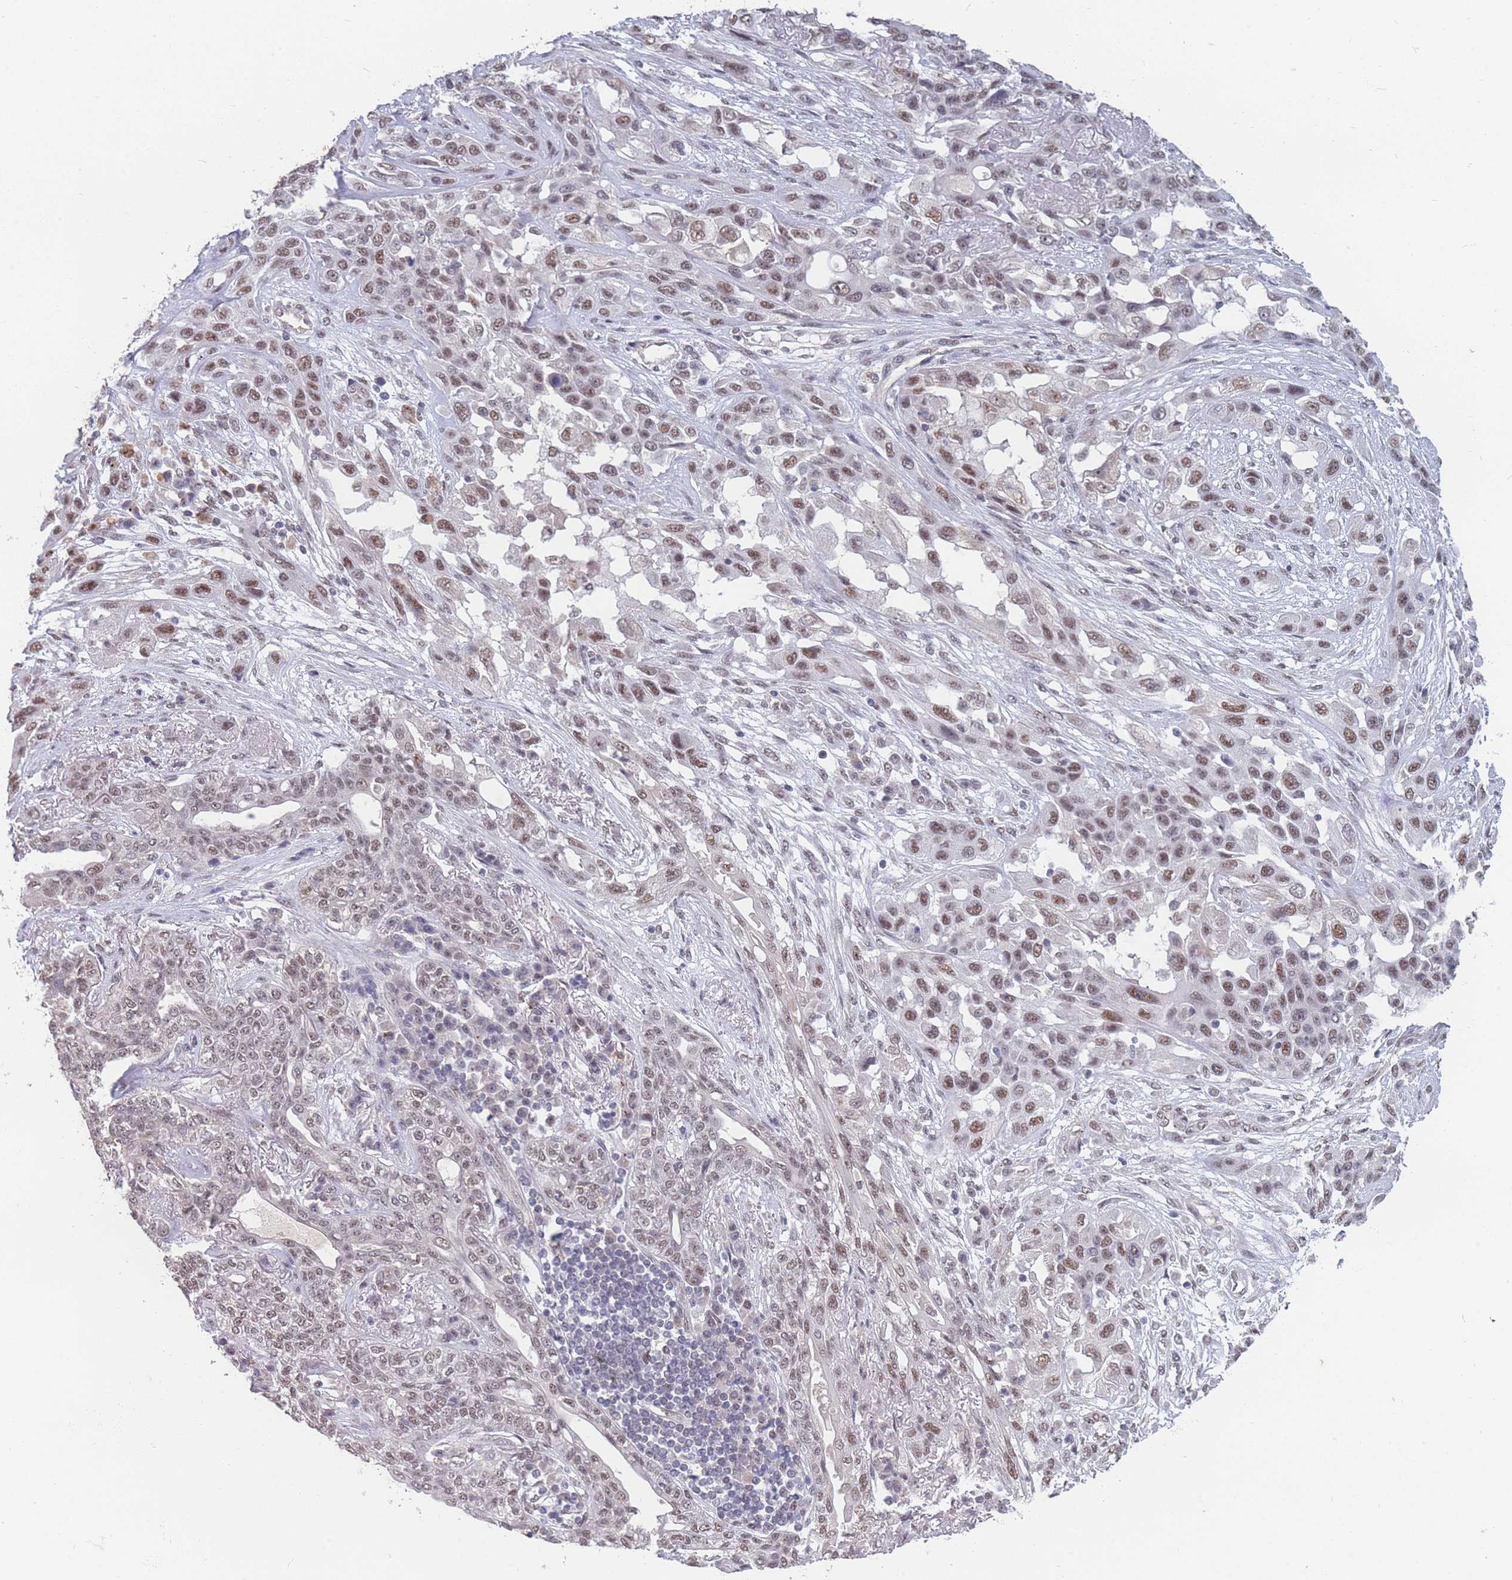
{"staining": {"intensity": "moderate", "quantity": ">75%", "location": "nuclear"}, "tissue": "lung cancer", "cell_type": "Tumor cells", "image_type": "cancer", "snomed": [{"axis": "morphology", "description": "Squamous cell carcinoma, NOS"}, {"axis": "topography", "description": "Lung"}], "caption": "Immunohistochemistry (IHC) of lung cancer demonstrates medium levels of moderate nuclear positivity in approximately >75% of tumor cells.", "gene": "SNRPA1", "patient": {"sex": "female", "age": 70}}